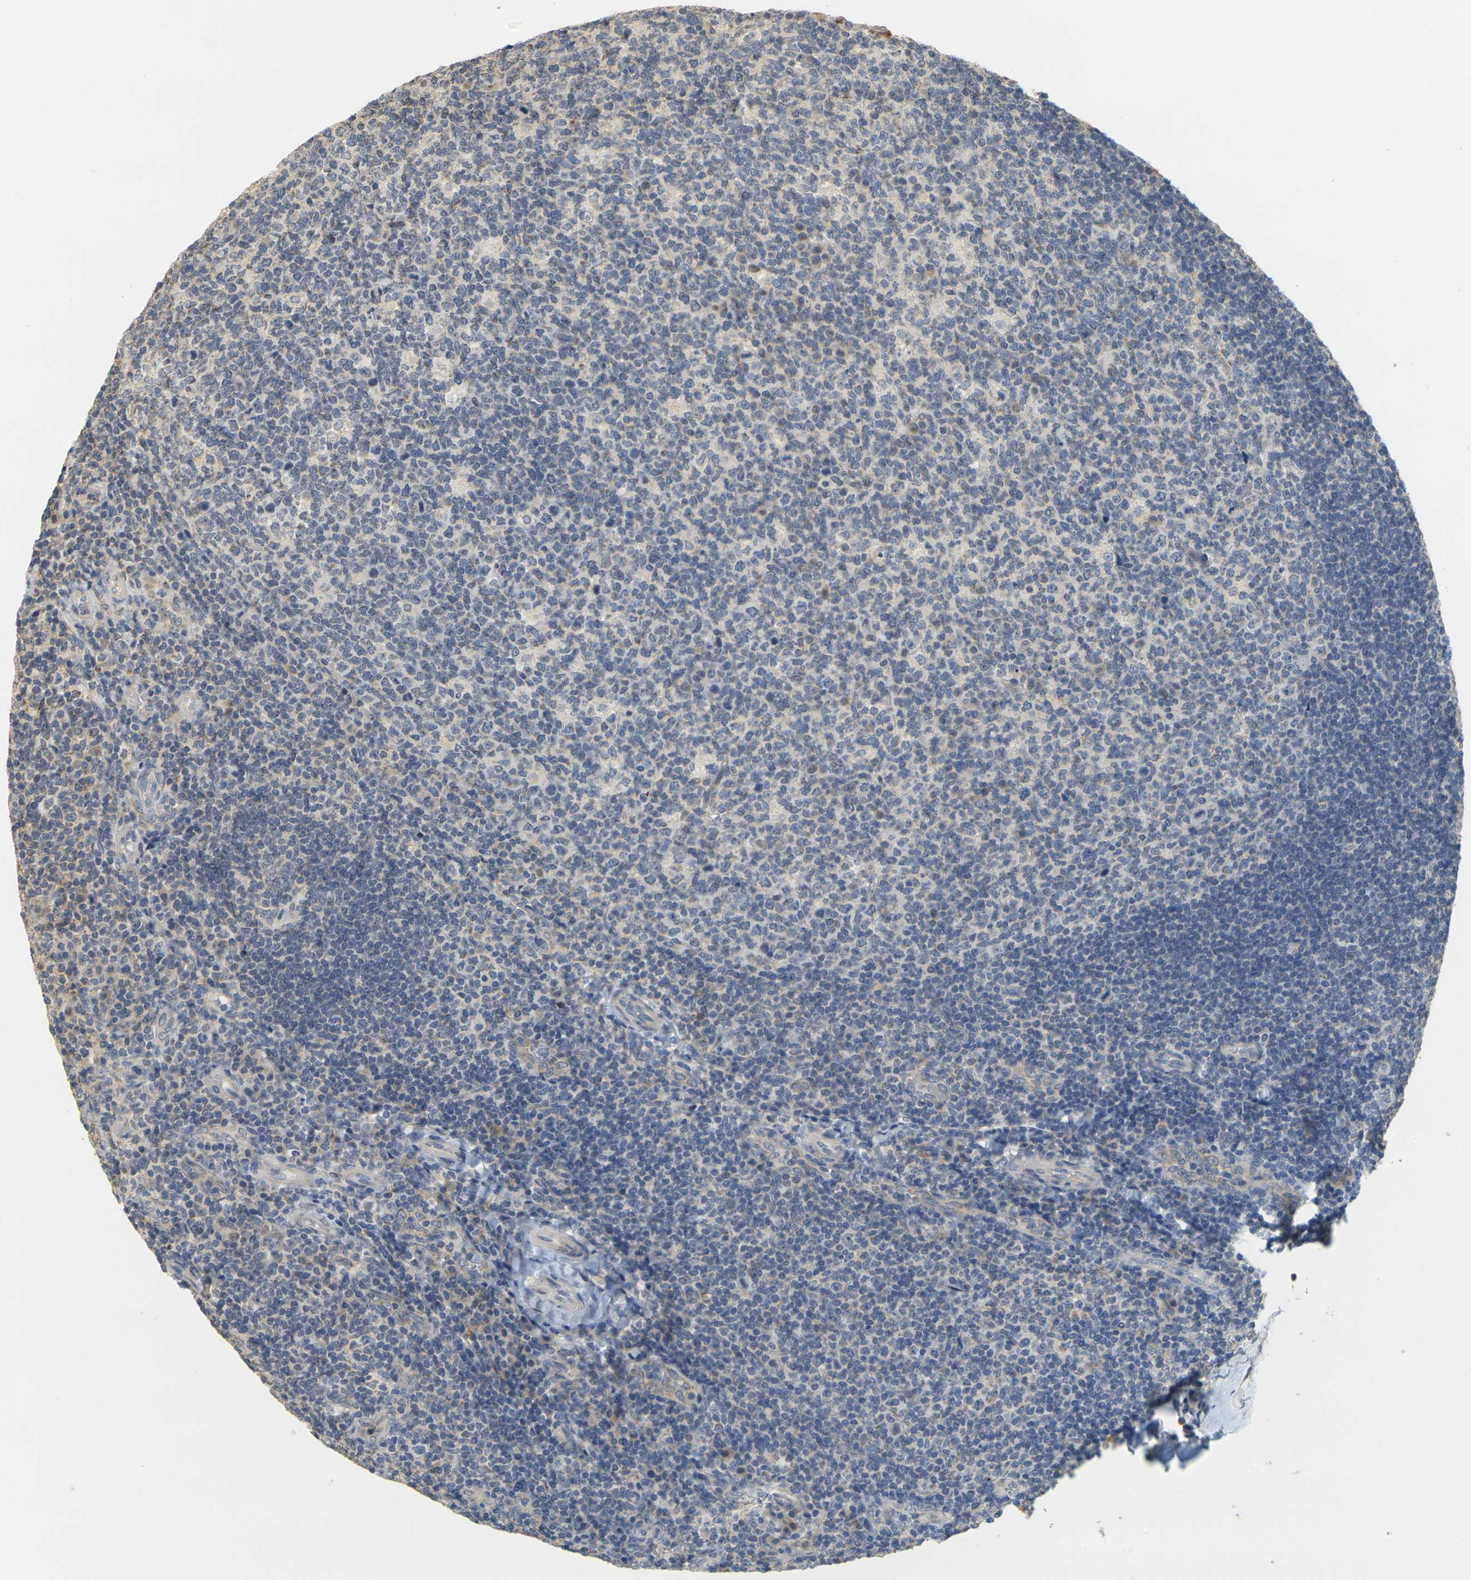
{"staining": {"intensity": "weak", "quantity": "<25%", "location": "cytoplasmic/membranous"}, "tissue": "tonsil", "cell_type": "Germinal center cells", "image_type": "normal", "snomed": [{"axis": "morphology", "description": "Normal tissue, NOS"}, {"axis": "topography", "description": "Tonsil"}], "caption": "There is no significant positivity in germinal center cells of tonsil. The staining was performed using DAB (3,3'-diaminobenzidine) to visualize the protein expression in brown, while the nuclei were stained in blue with hematoxylin (Magnification: 20x).", "gene": "GDAP1", "patient": {"sex": "male", "age": 17}}